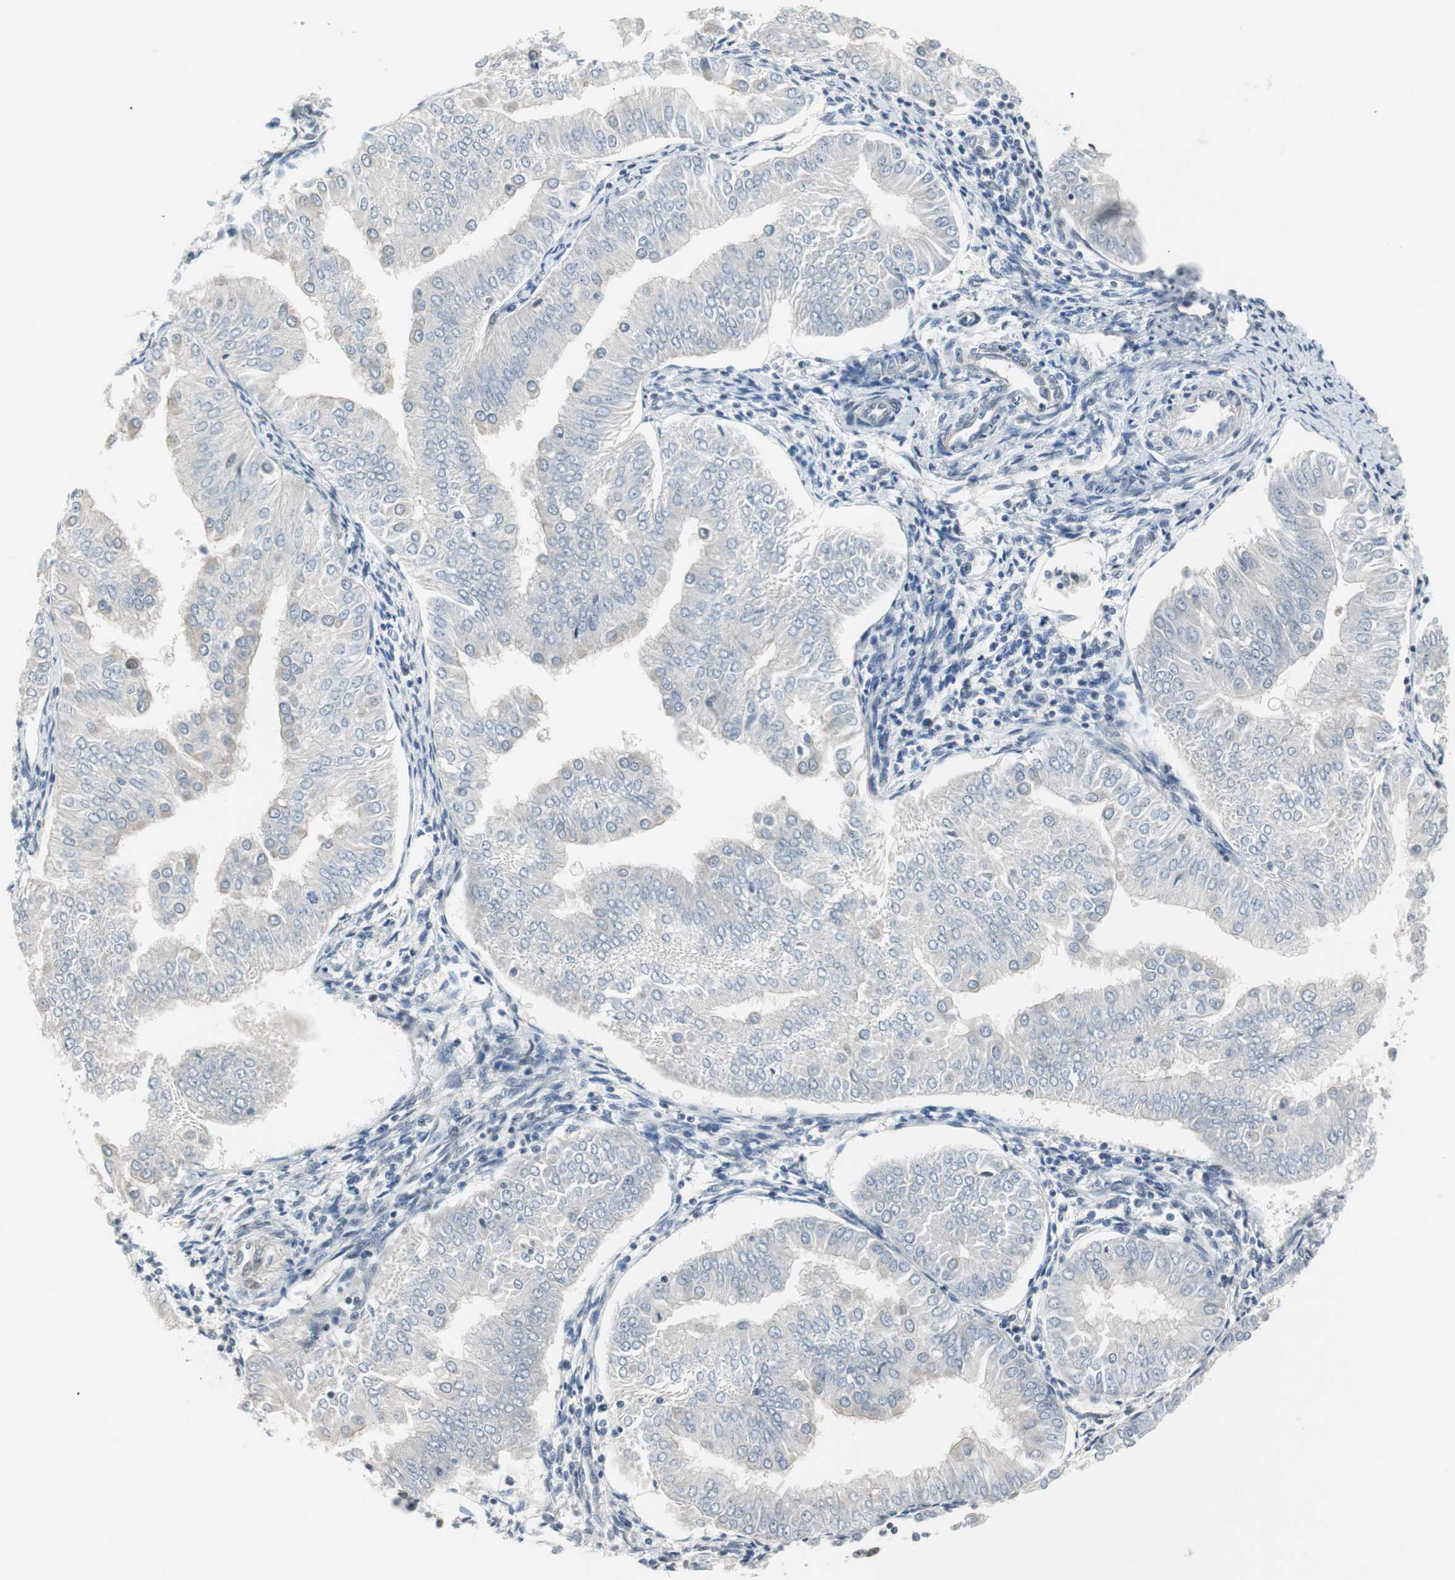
{"staining": {"intensity": "negative", "quantity": "none", "location": "none"}, "tissue": "endometrial cancer", "cell_type": "Tumor cells", "image_type": "cancer", "snomed": [{"axis": "morphology", "description": "Adenocarcinoma, NOS"}, {"axis": "topography", "description": "Endometrium"}], "caption": "Immunohistochemistry micrograph of neoplastic tissue: human endometrial adenocarcinoma stained with DAB exhibits no significant protein positivity in tumor cells.", "gene": "RAD1", "patient": {"sex": "female", "age": 53}}